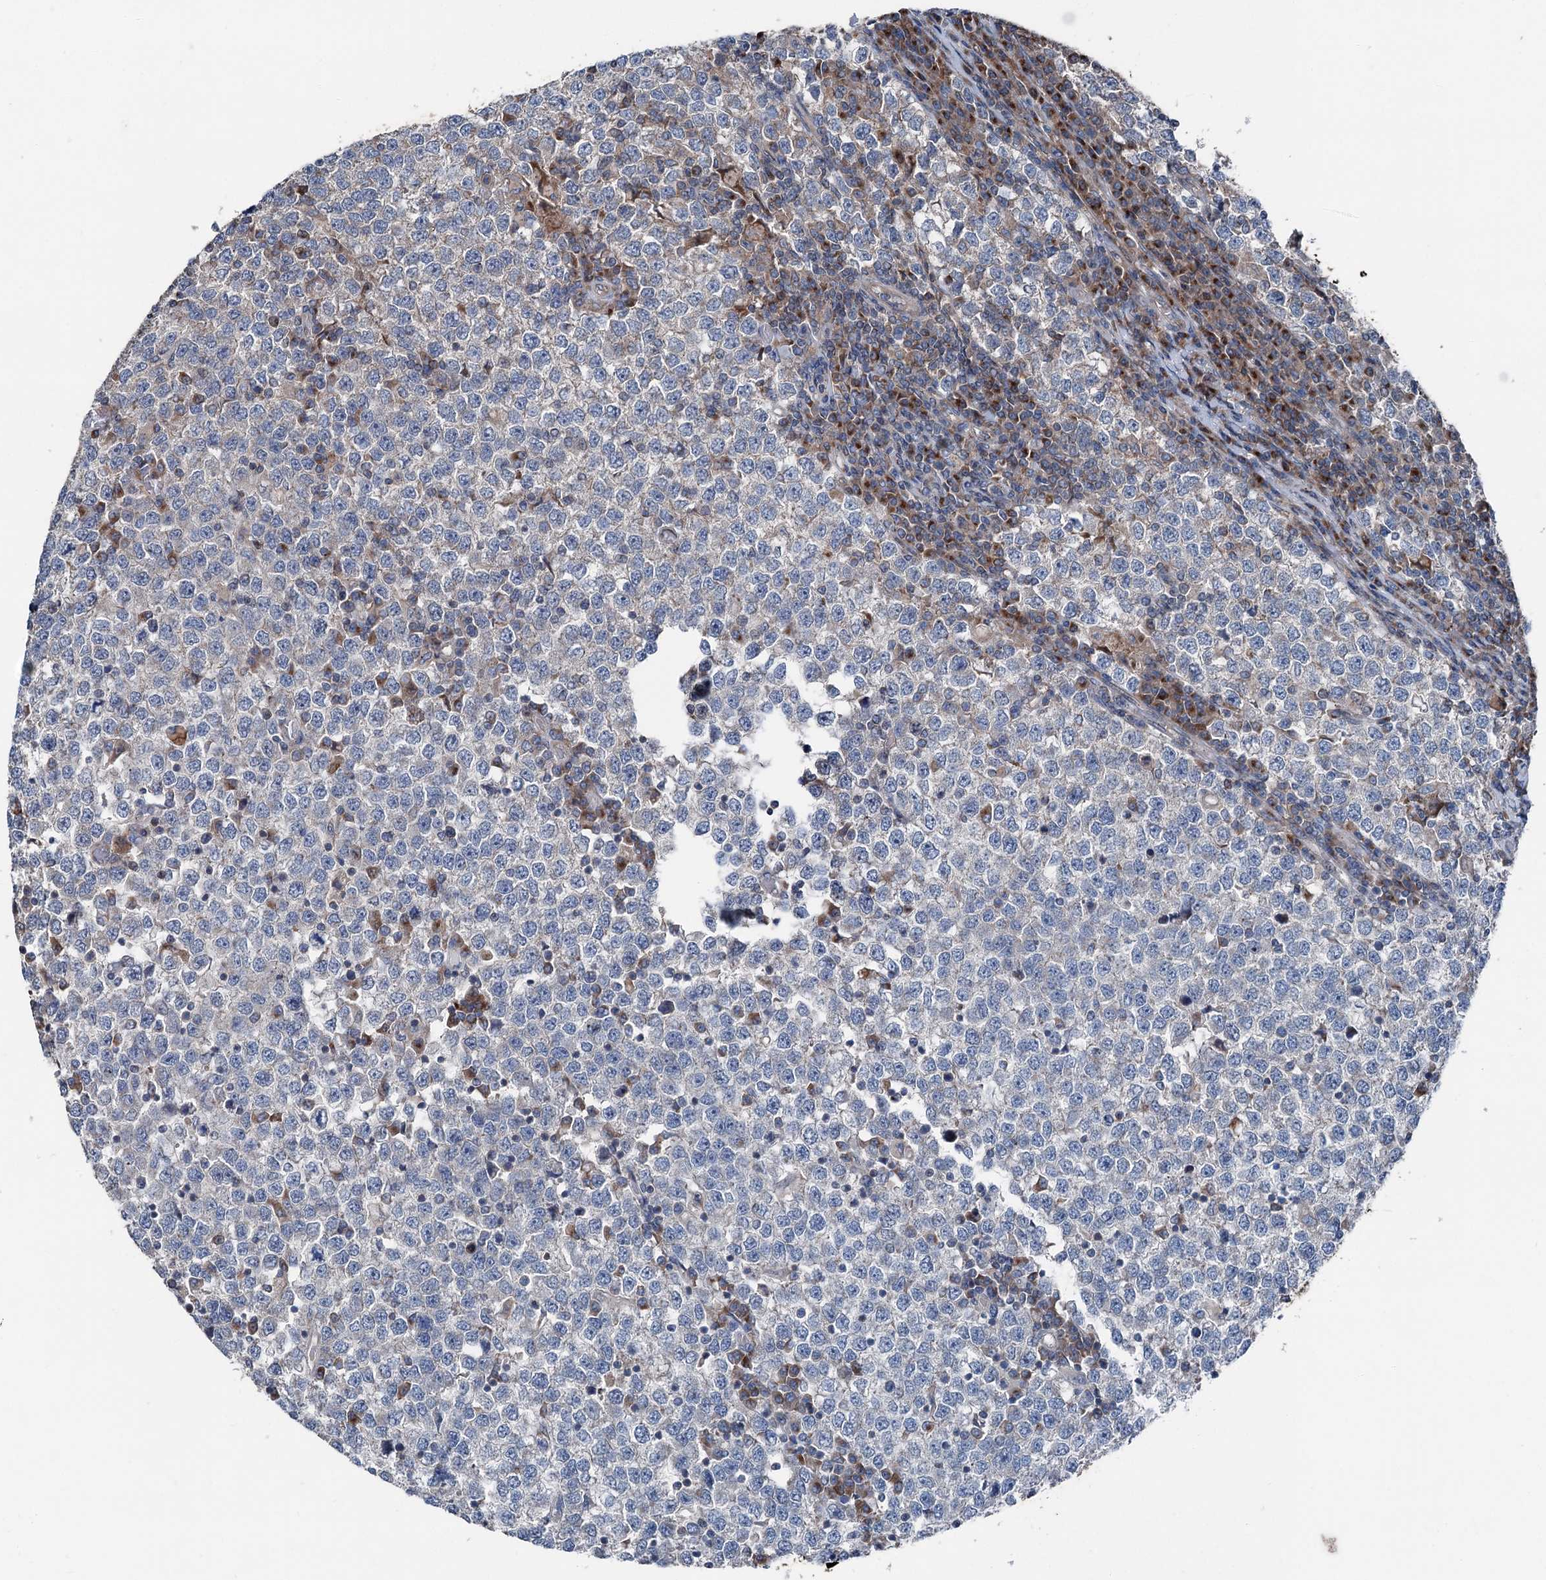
{"staining": {"intensity": "weak", "quantity": "<25%", "location": "cytoplasmic/membranous"}, "tissue": "testis cancer", "cell_type": "Tumor cells", "image_type": "cancer", "snomed": [{"axis": "morphology", "description": "Seminoma, NOS"}, {"axis": "topography", "description": "Testis"}], "caption": "This is a micrograph of immunohistochemistry (IHC) staining of testis cancer (seminoma), which shows no expression in tumor cells.", "gene": "RUFY1", "patient": {"sex": "male", "age": 65}}